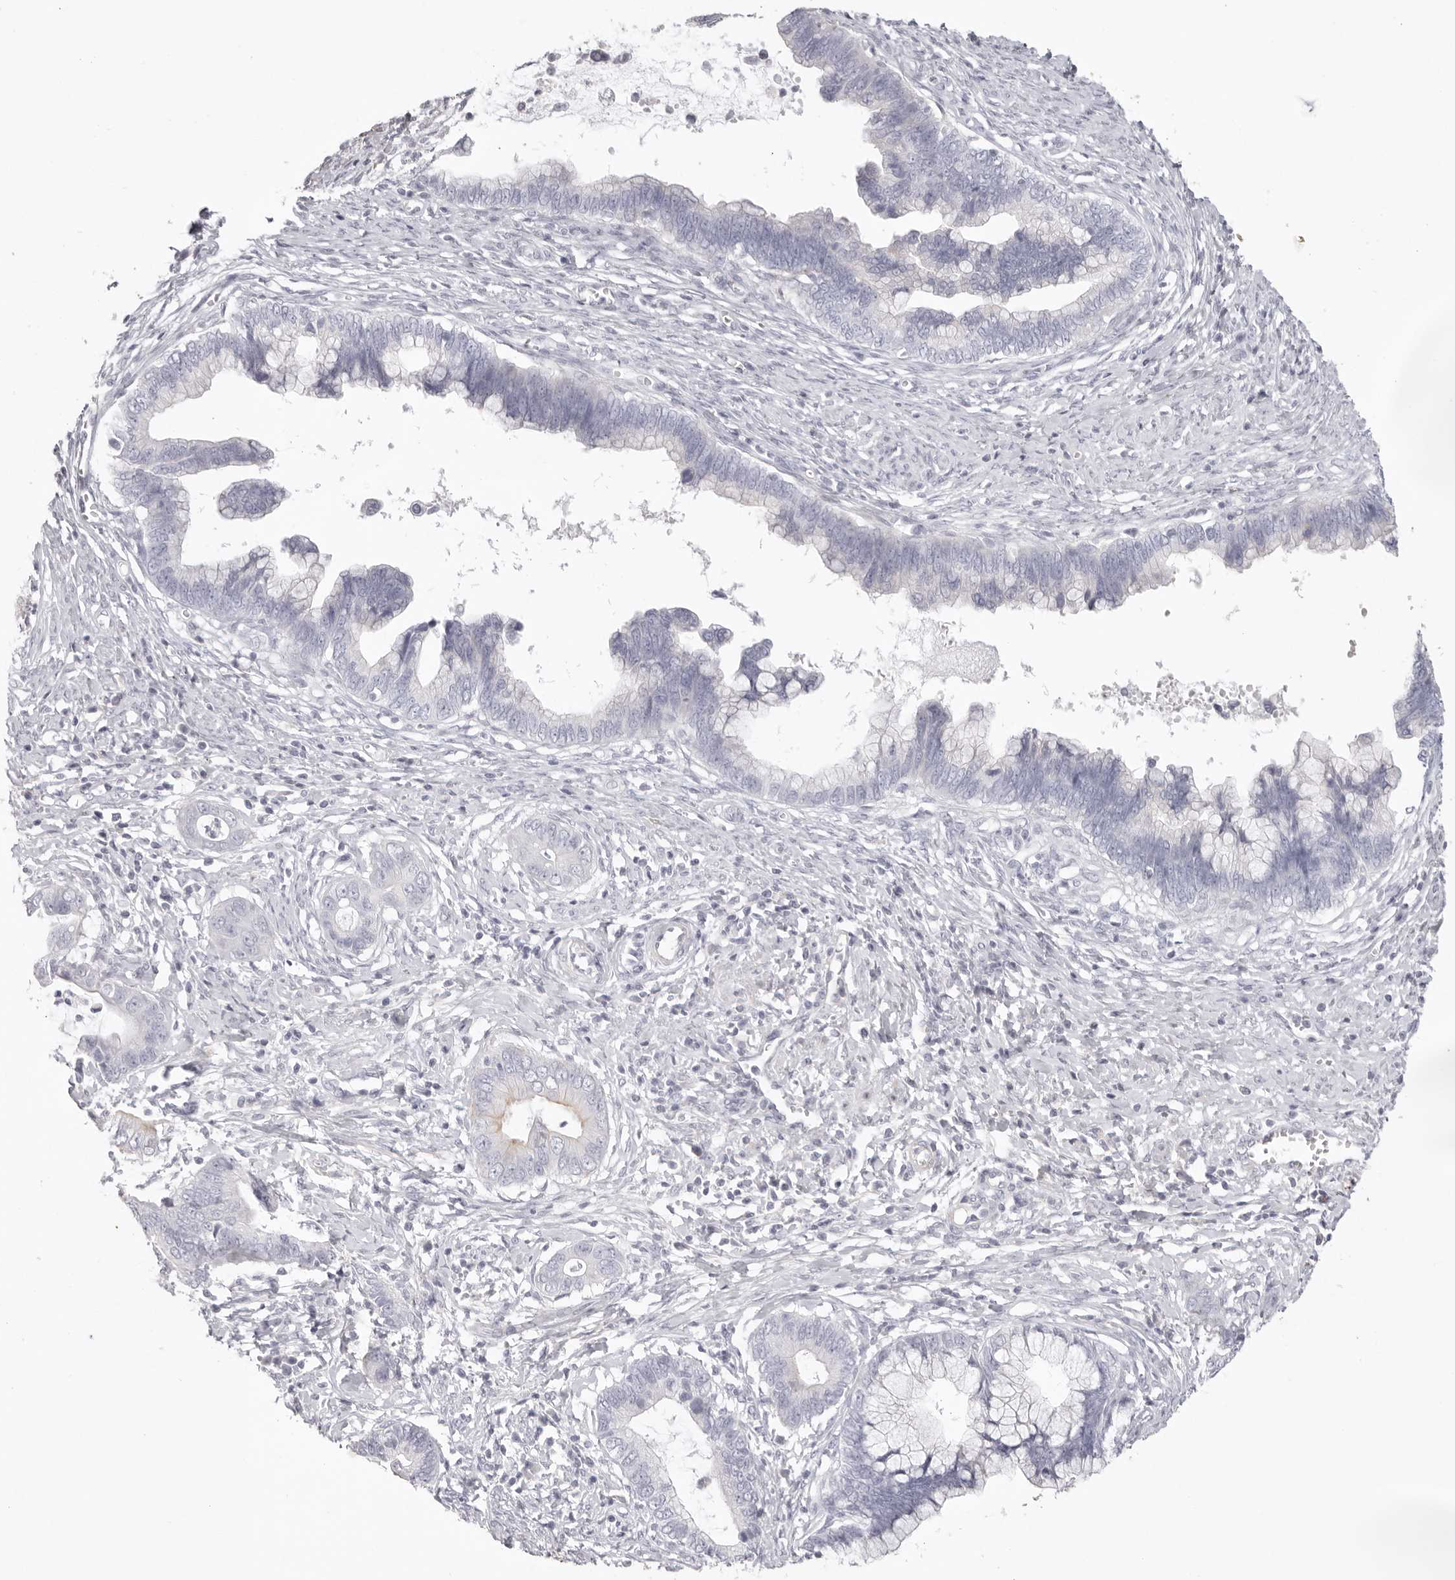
{"staining": {"intensity": "negative", "quantity": "none", "location": "none"}, "tissue": "cervical cancer", "cell_type": "Tumor cells", "image_type": "cancer", "snomed": [{"axis": "morphology", "description": "Adenocarcinoma, NOS"}, {"axis": "topography", "description": "Cervix"}], "caption": "Cervical cancer (adenocarcinoma) stained for a protein using immunohistochemistry (IHC) shows no staining tumor cells.", "gene": "RXFP1", "patient": {"sex": "female", "age": 44}}